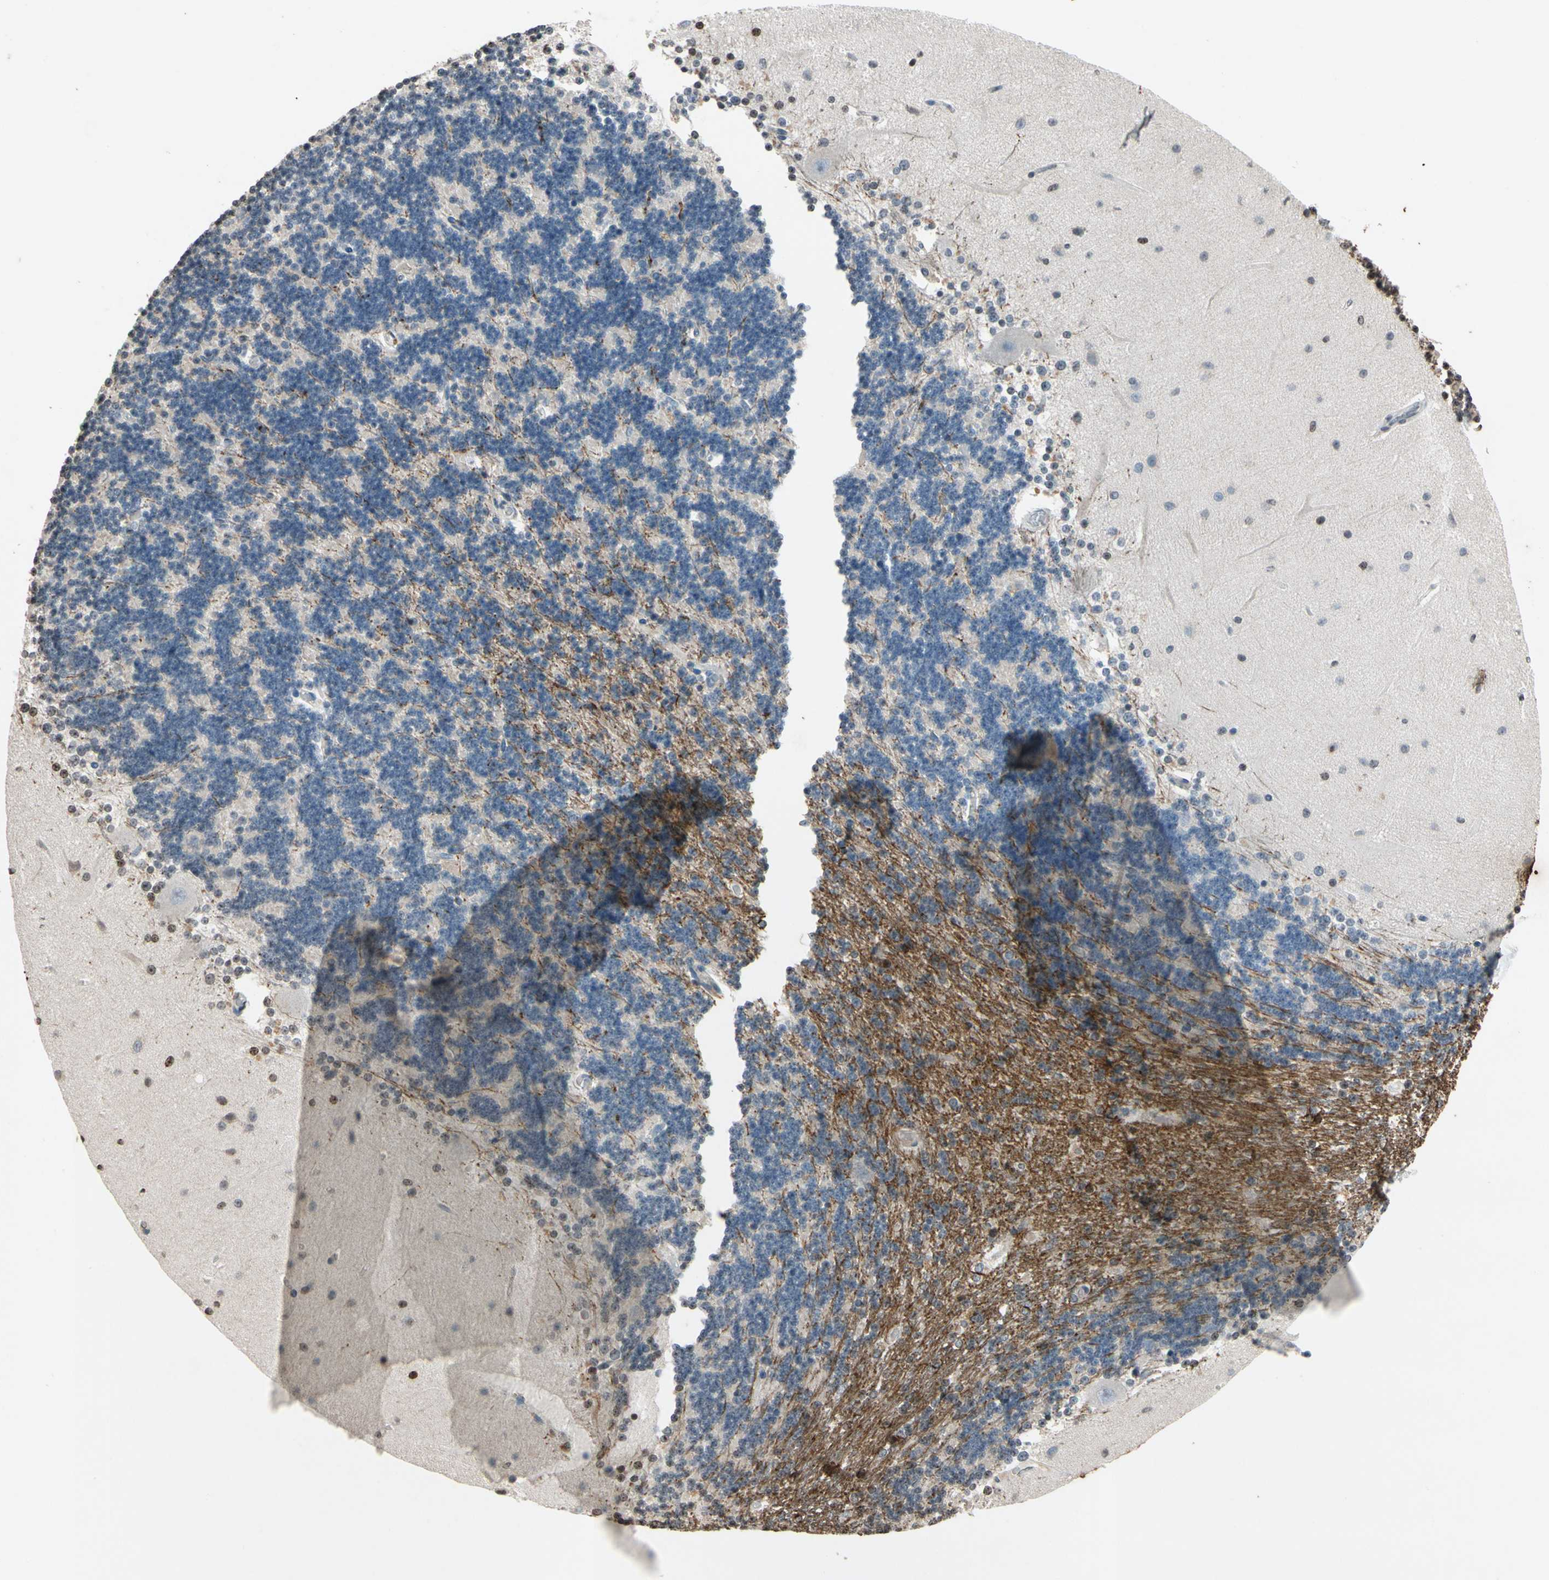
{"staining": {"intensity": "moderate", "quantity": "25%-75%", "location": "cytoplasmic/membranous"}, "tissue": "cerebellum", "cell_type": "Cells in granular layer", "image_type": "normal", "snomed": [{"axis": "morphology", "description": "Normal tissue, NOS"}, {"axis": "topography", "description": "Cerebellum"}], "caption": "Immunohistochemistry (IHC) of benign cerebellum demonstrates medium levels of moderate cytoplasmic/membranous expression in about 25%-75% of cells in granular layer. (Stains: DAB in brown, nuclei in blue, Microscopy: brightfield microscopy at high magnification).", "gene": "CLDN11", "patient": {"sex": "female", "age": 54}}